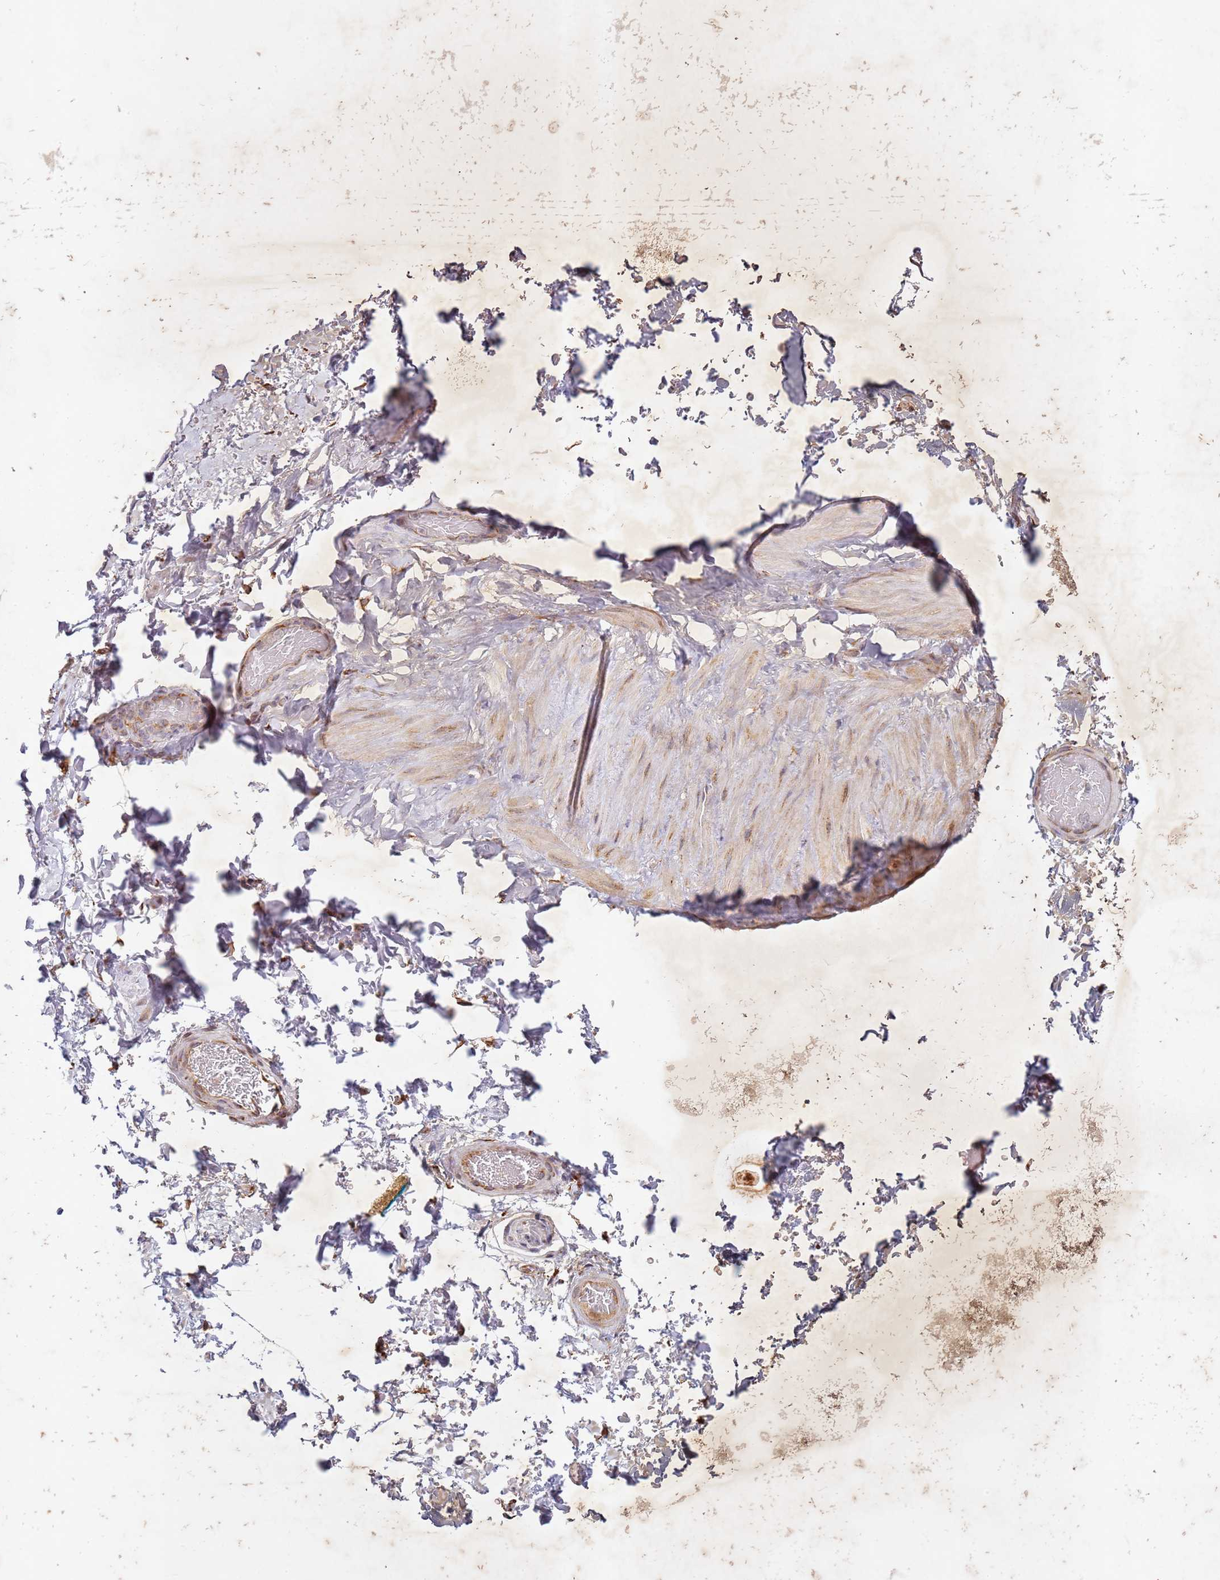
{"staining": {"intensity": "moderate", "quantity": ">75%", "location": "cytoplasmic/membranous"}, "tissue": "adipose tissue", "cell_type": "Adipocytes", "image_type": "normal", "snomed": [{"axis": "morphology", "description": "Normal tissue, NOS"}, {"axis": "topography", "description": "Soft tissue"}, {"axis": "topography", "description": "Vascular tissue"}], "caption": "A high-resolution image shows immunohistochemistry (IHC) staining of unremarkable adipose tissue, which shows moderate cytoplasmic/membranous positivity in about >75% of adipocytes.", "gene": "ARFRP1", "patient": {"sex": "male", "age": 41}}